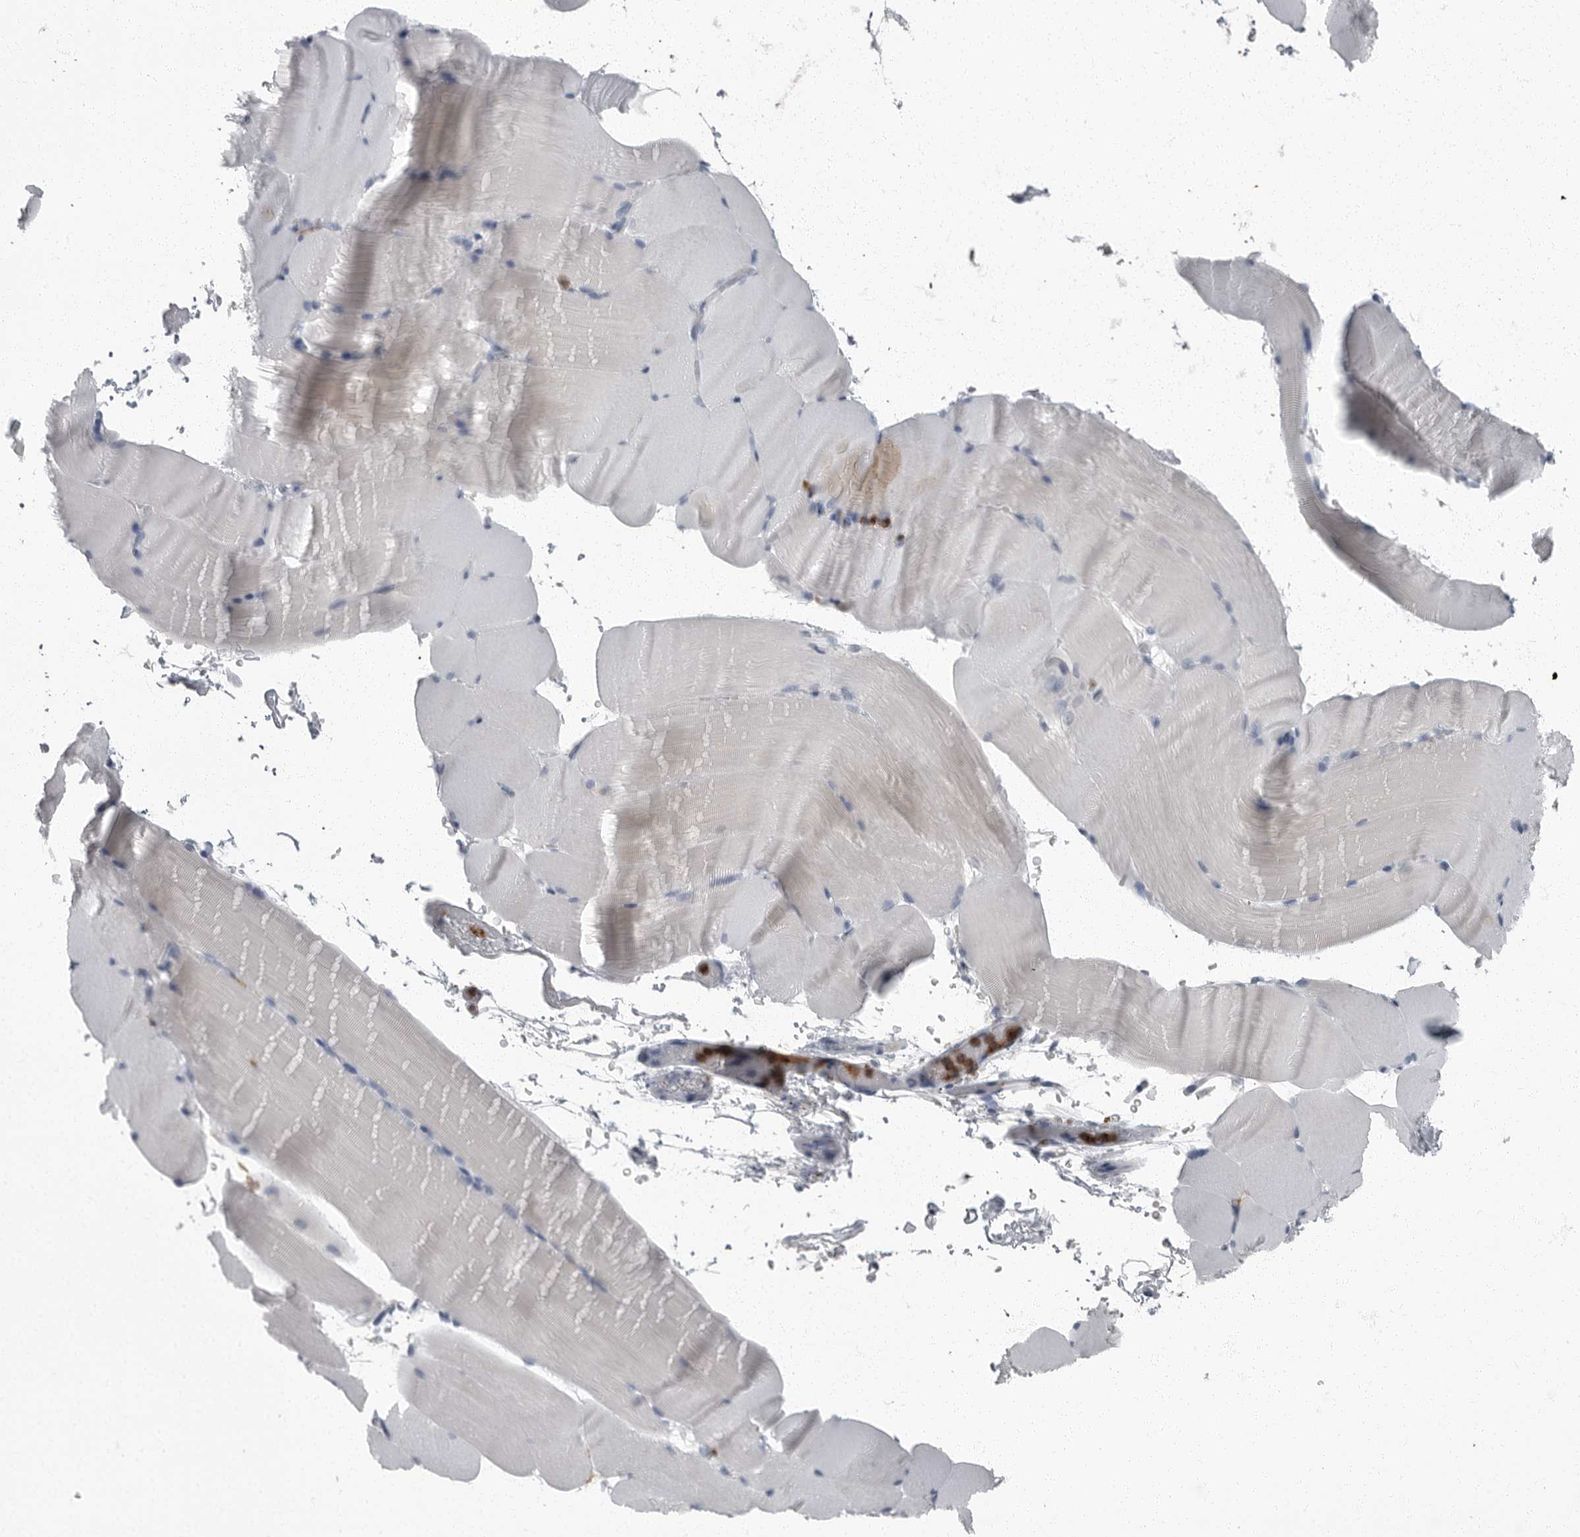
{"staining": {"intensity": "negative", "quantity": "none", "location": "none"}, "tissue": "skeletal muscle", "cell_type": "Myocytes", "image_type": "normal", "snomed": [{"axis": "morphology", "description": "Normal tissue, NOS"}, {"axis": "topography", "description": "Skeletal muscle"}, {"axis": "topography", "description": "Parathyroid gland"}], "caption": "Human skeletal muscle stained for a protein using IHC exhibits no staining in myocytes.", "gene": "FCER1G", "patient": {"sex": "female", "age": 37}}